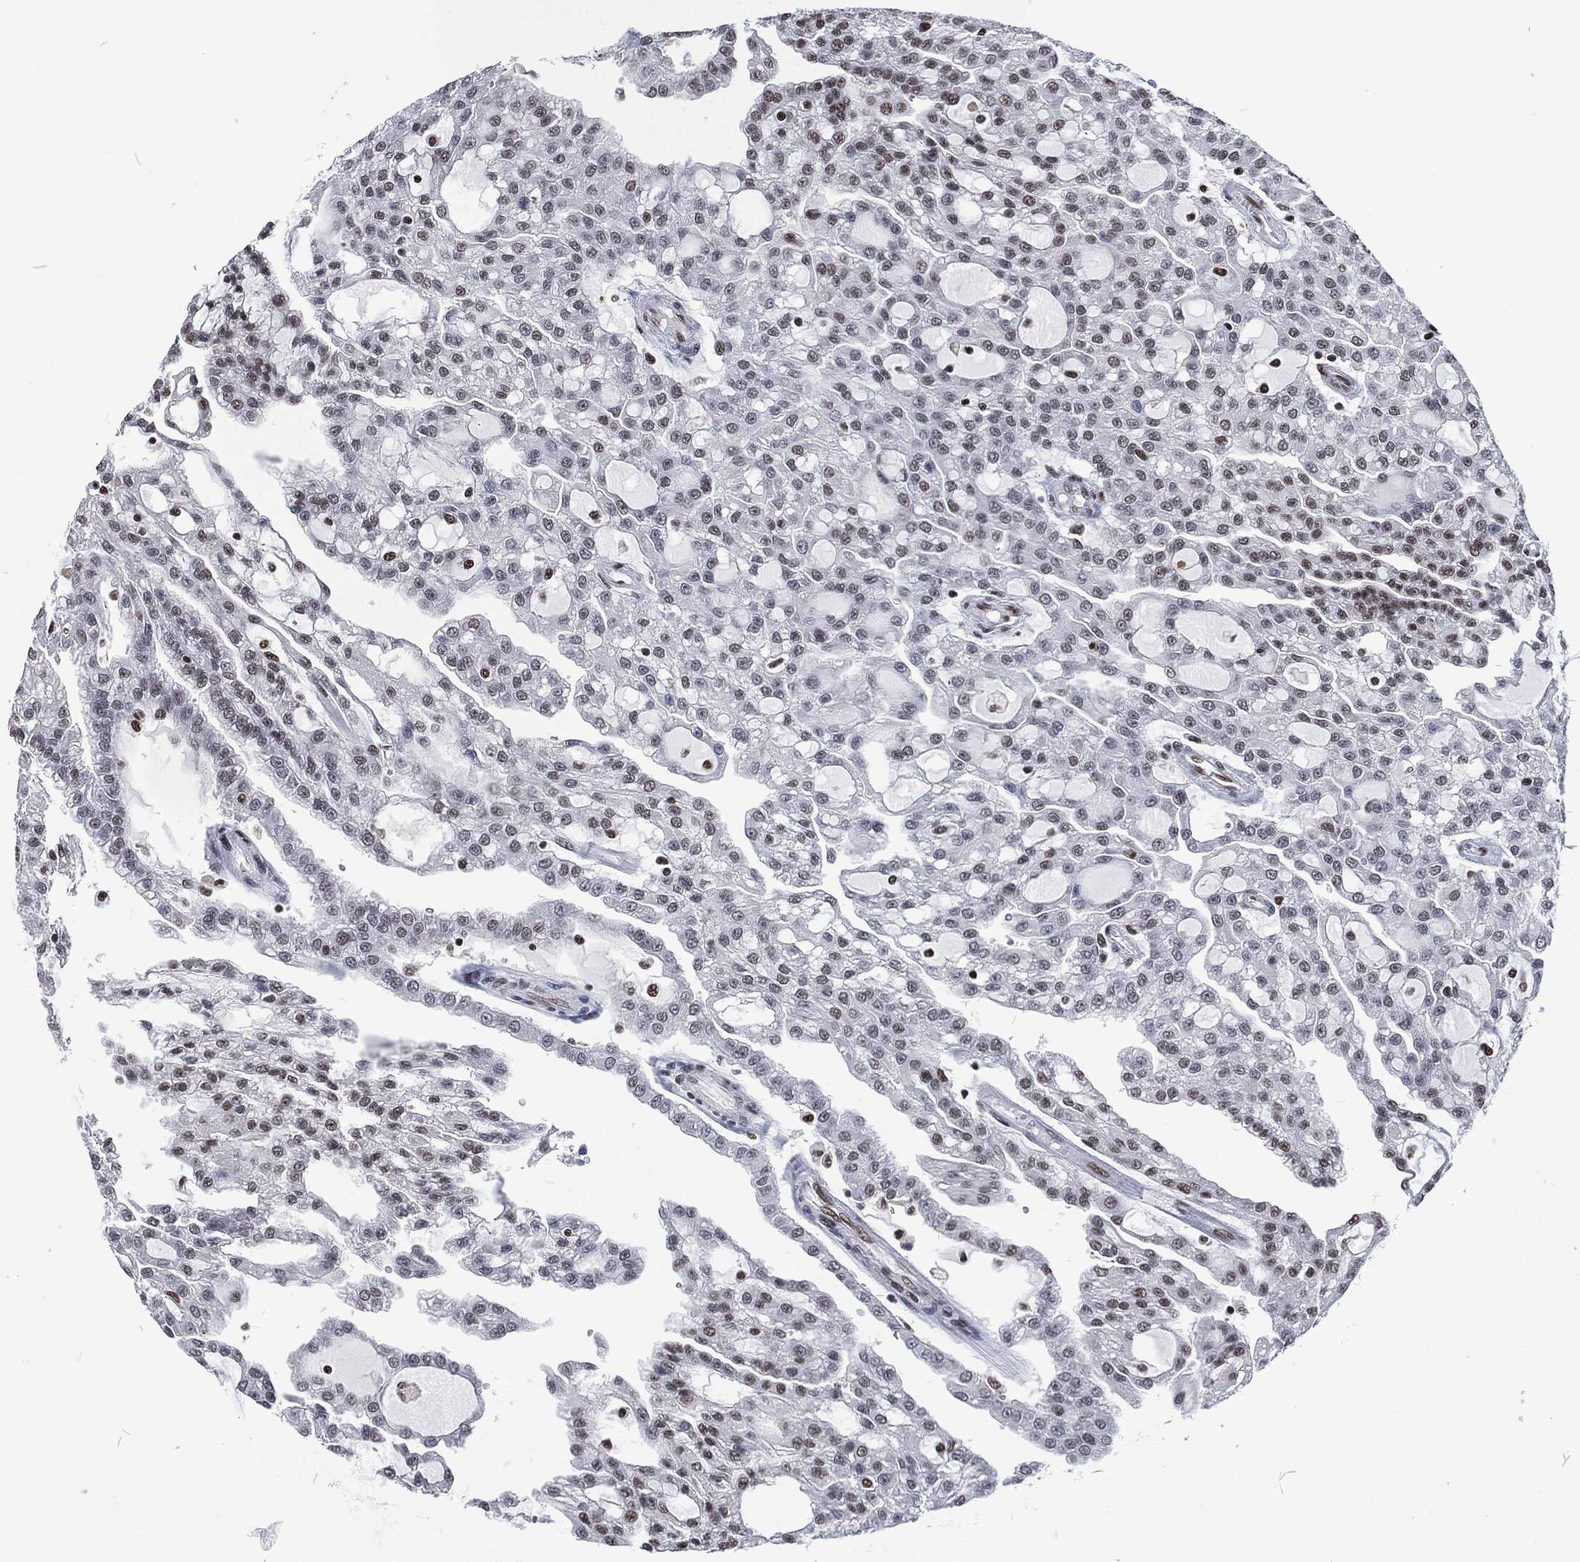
{"staining": {"intensity": "moderate", "quantity": "<25%", "location": "nuclear"}, "tissue": "renal cancer", "cell_type": "Tumor cells", "image_type": "cancer", "snomed": [{"axis": "morphology", "description": "Adenocarcinoma, NOS"}, {"axis": "topography", "description": "Kidney"}], "caption": "IHC photomicrograph of neoplastic tissue: renal cancer stained using IHC demonstrates low levels of moderate protein expression localized specifically in the nuclear of tumor cells, appearing as a nuclear brown color.", "gene": "DCPS", "patient": {"sex": "male", "age": 63}}